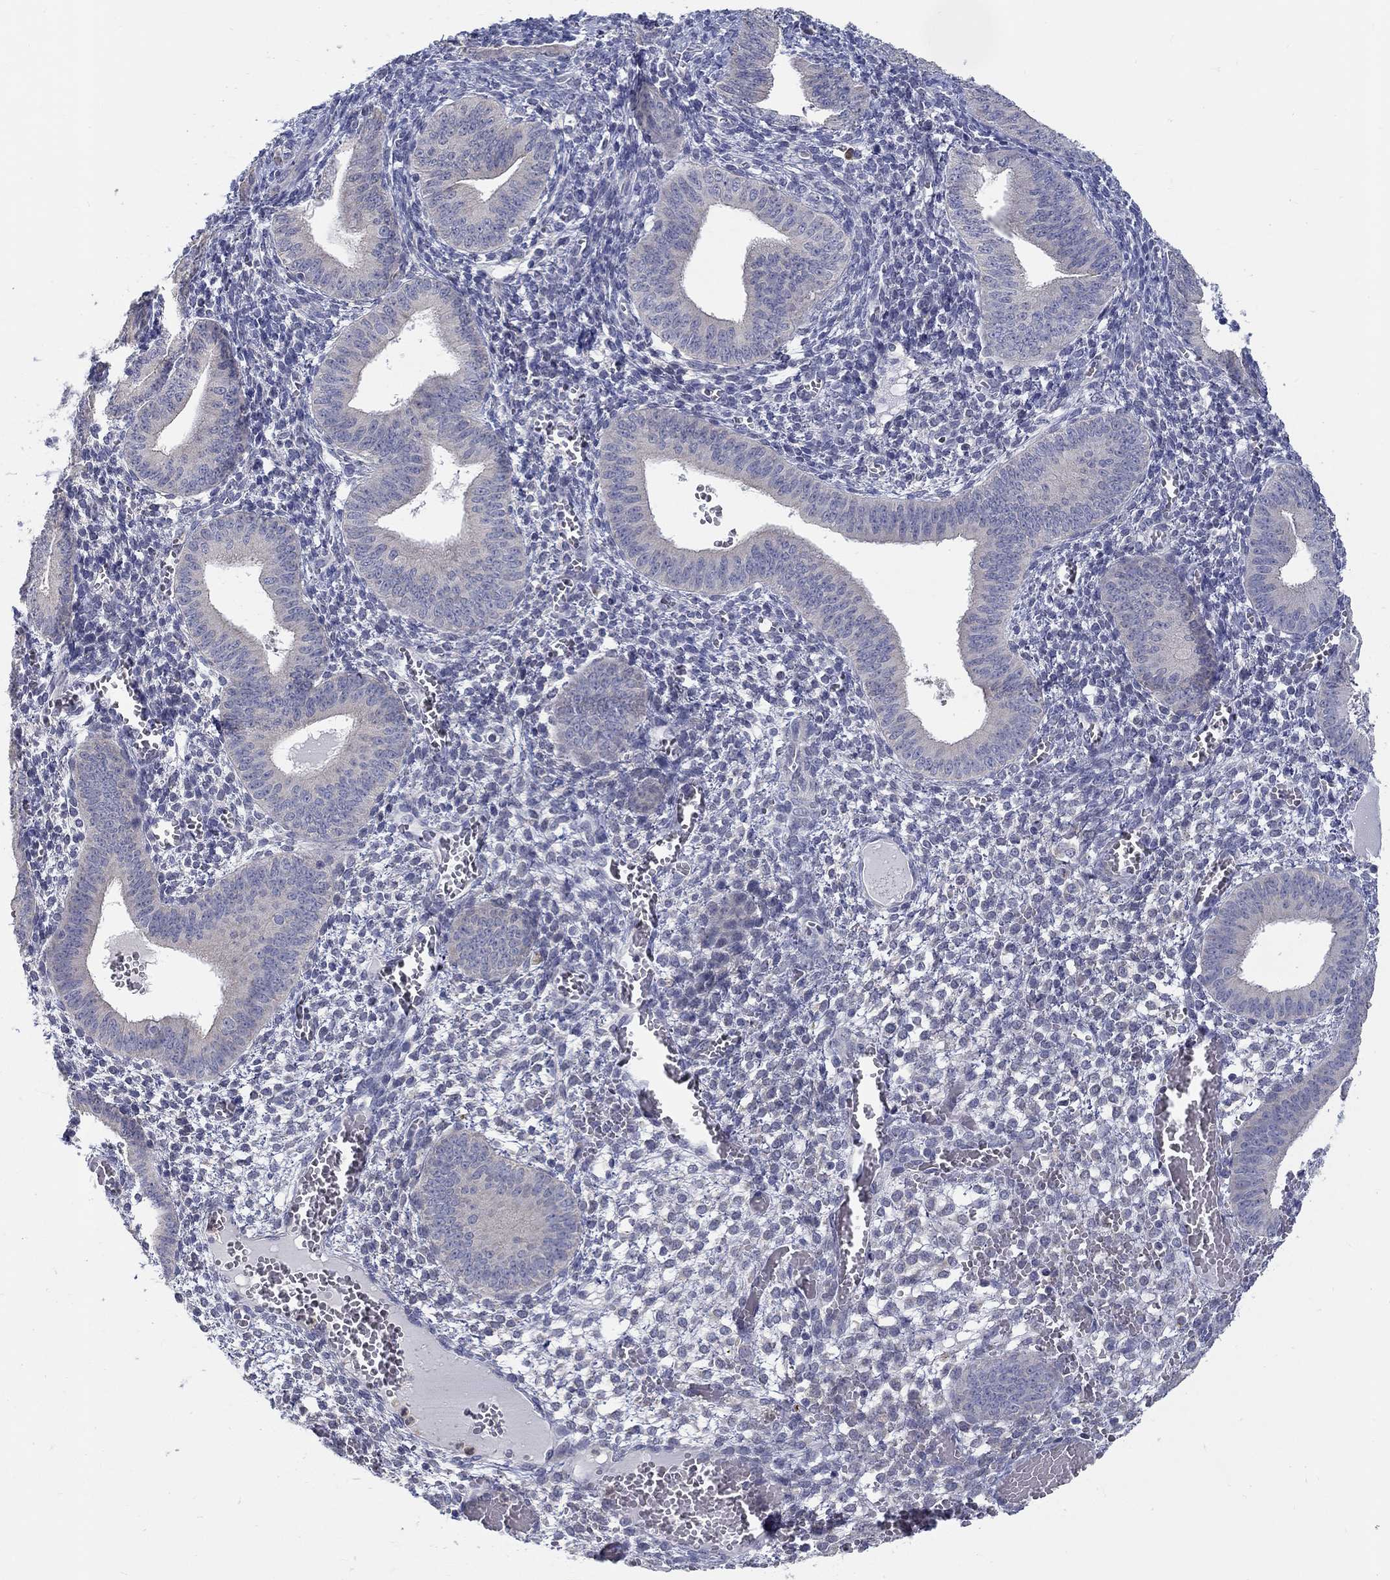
{"staining": {"intensity": "negative", "quantity": "none", "location": "none"}, "tissue": "endometrium", "cell_type": "Cells in endometrial stroma", "image_type": "normal", "snomed": [{"axis": "morphology", "description": "Normal tissue, NOS"}, {"axis": "topography", "description": "Endometrium"}], "caption": "Cells in endometrial stroma show no significant protein expression in benign endometrium. (DAB IHC visualized using brightfield microscopy, high magnification).", "gene": "ABCA4", "patient": {"sex": "female", "age": 42}}